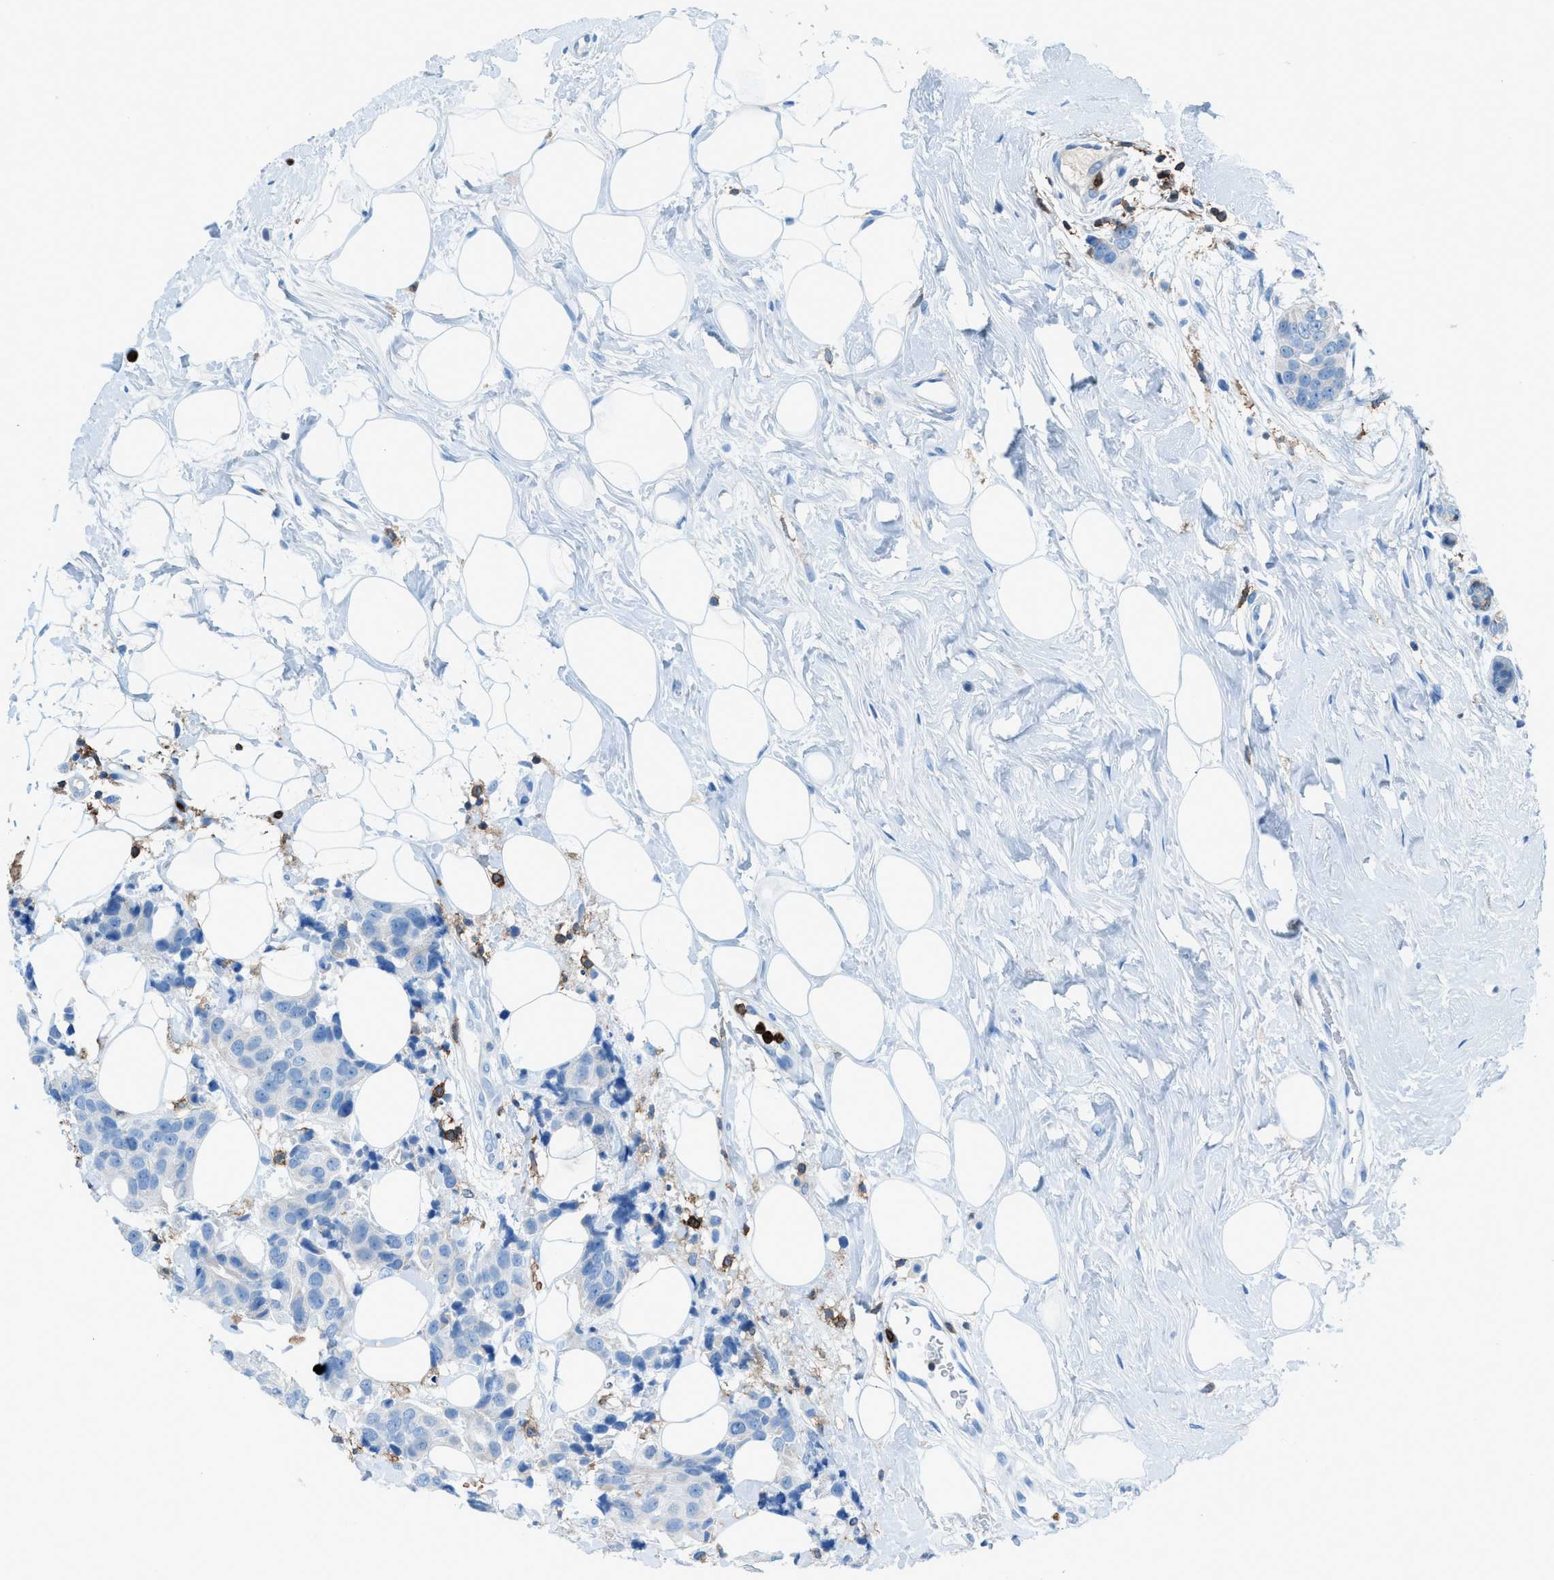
{"staining": {"intensity": "negative", "quantity": "none", "location": "none"}, "tissue": "breast cancer", "cell_type": "Tumor cells", "image_type": "cancer", "snomed": [{"axis": "morphology", "description": "Normal tissue, NOS"}, {"axis": "morphology", "description": "Duct carcinoma"}, {"axis": "topography", "description": "Breast"}], "caption": "A micrograph of breast cancer (intraductal carcinoma) stained for a protein displays no brown staining in tumor cells.", "gene": "ITGB2", "patient": {"sex": "female", "age": 39}}